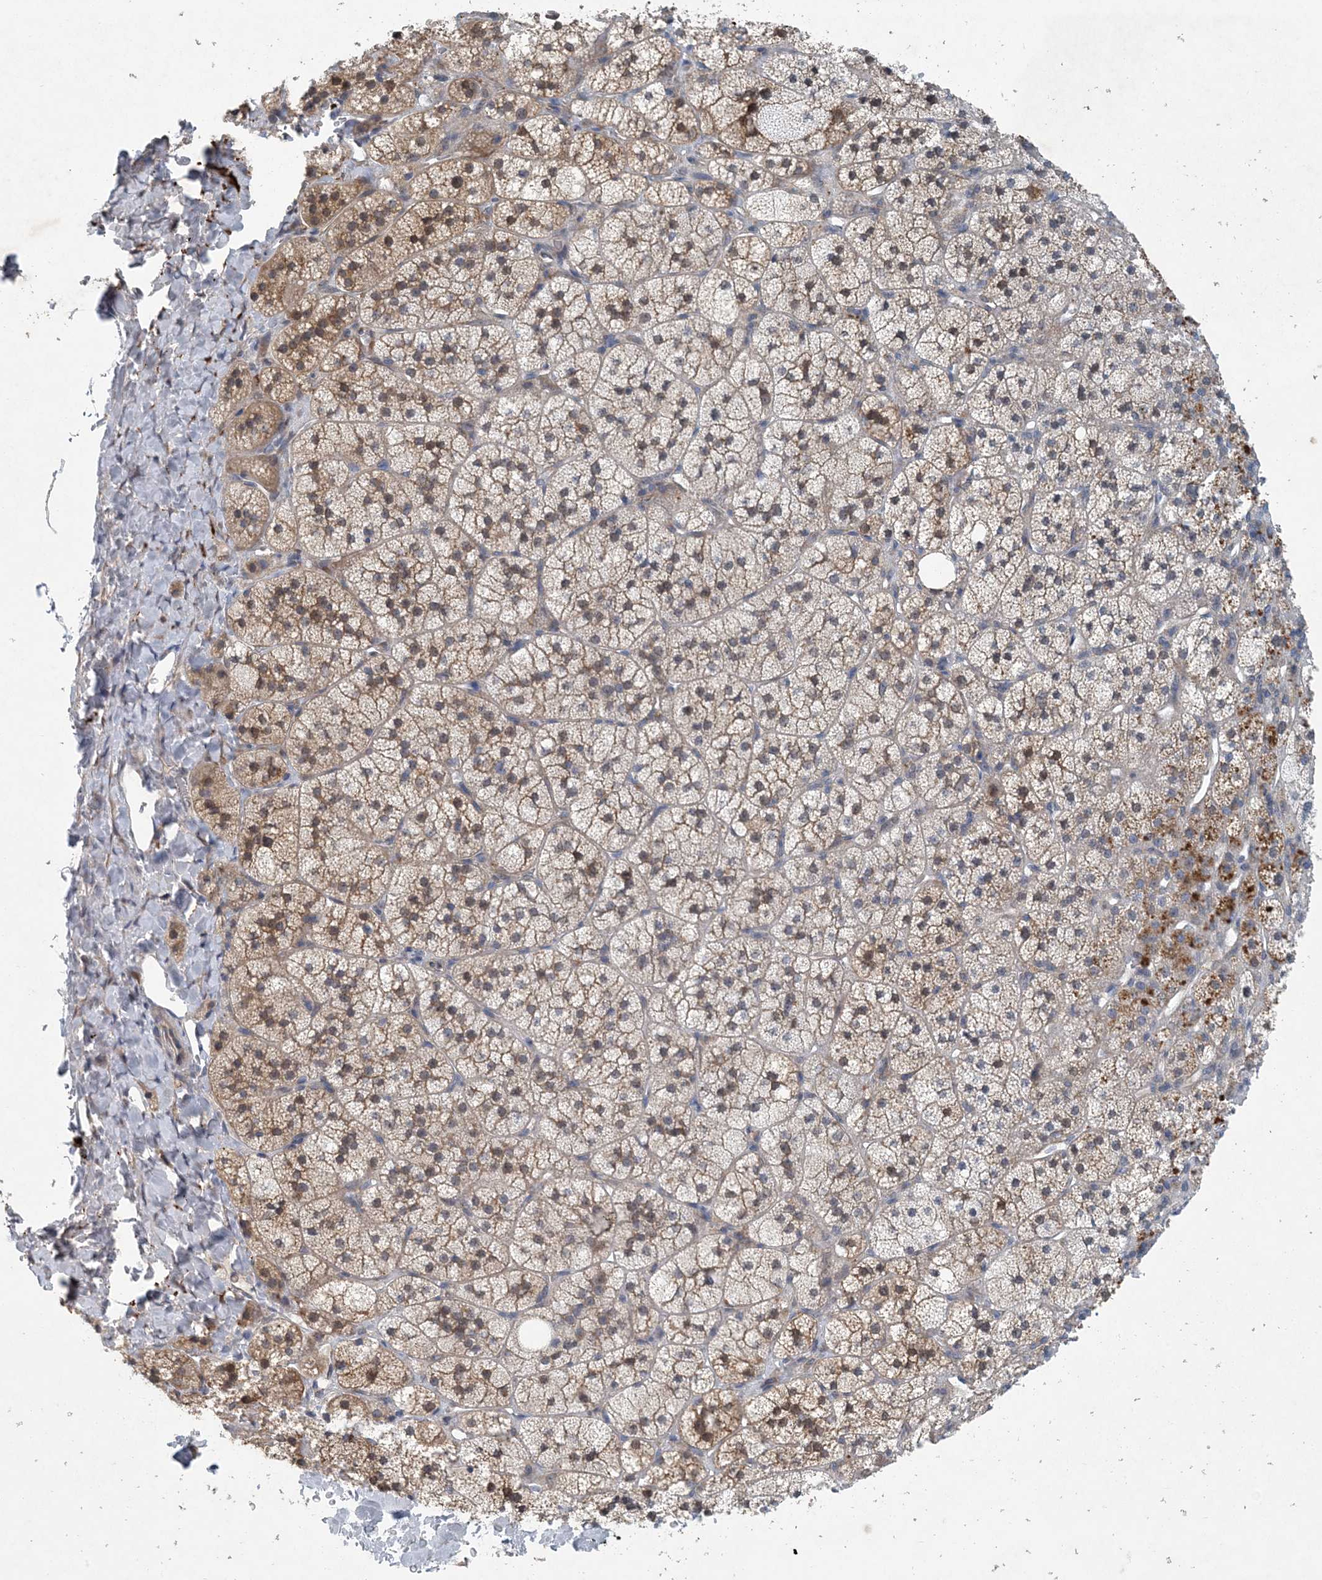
{"staining": {"intensity": "moderate", "quantity": "25%-75%", "location": "cytoplasmic/membranous"}, "tissue": "adrenal gland", "cell_type": "Glandular cells", "image_type": "normal", "snomed": [{"axis": "morphology", "description": "Normal tissue, NOS"}, {"axis": "topography", "description": "Adrenal gland"}], "caption": "This histopathology image exhibits IHC staining of normal adrenal gland, with medium moderate cytoplasmic/membranous positivity in approximately 25%-75% of glandular cells.", "gene": "HIKESHI", "patient": {"sex": "male", "age": 61}}